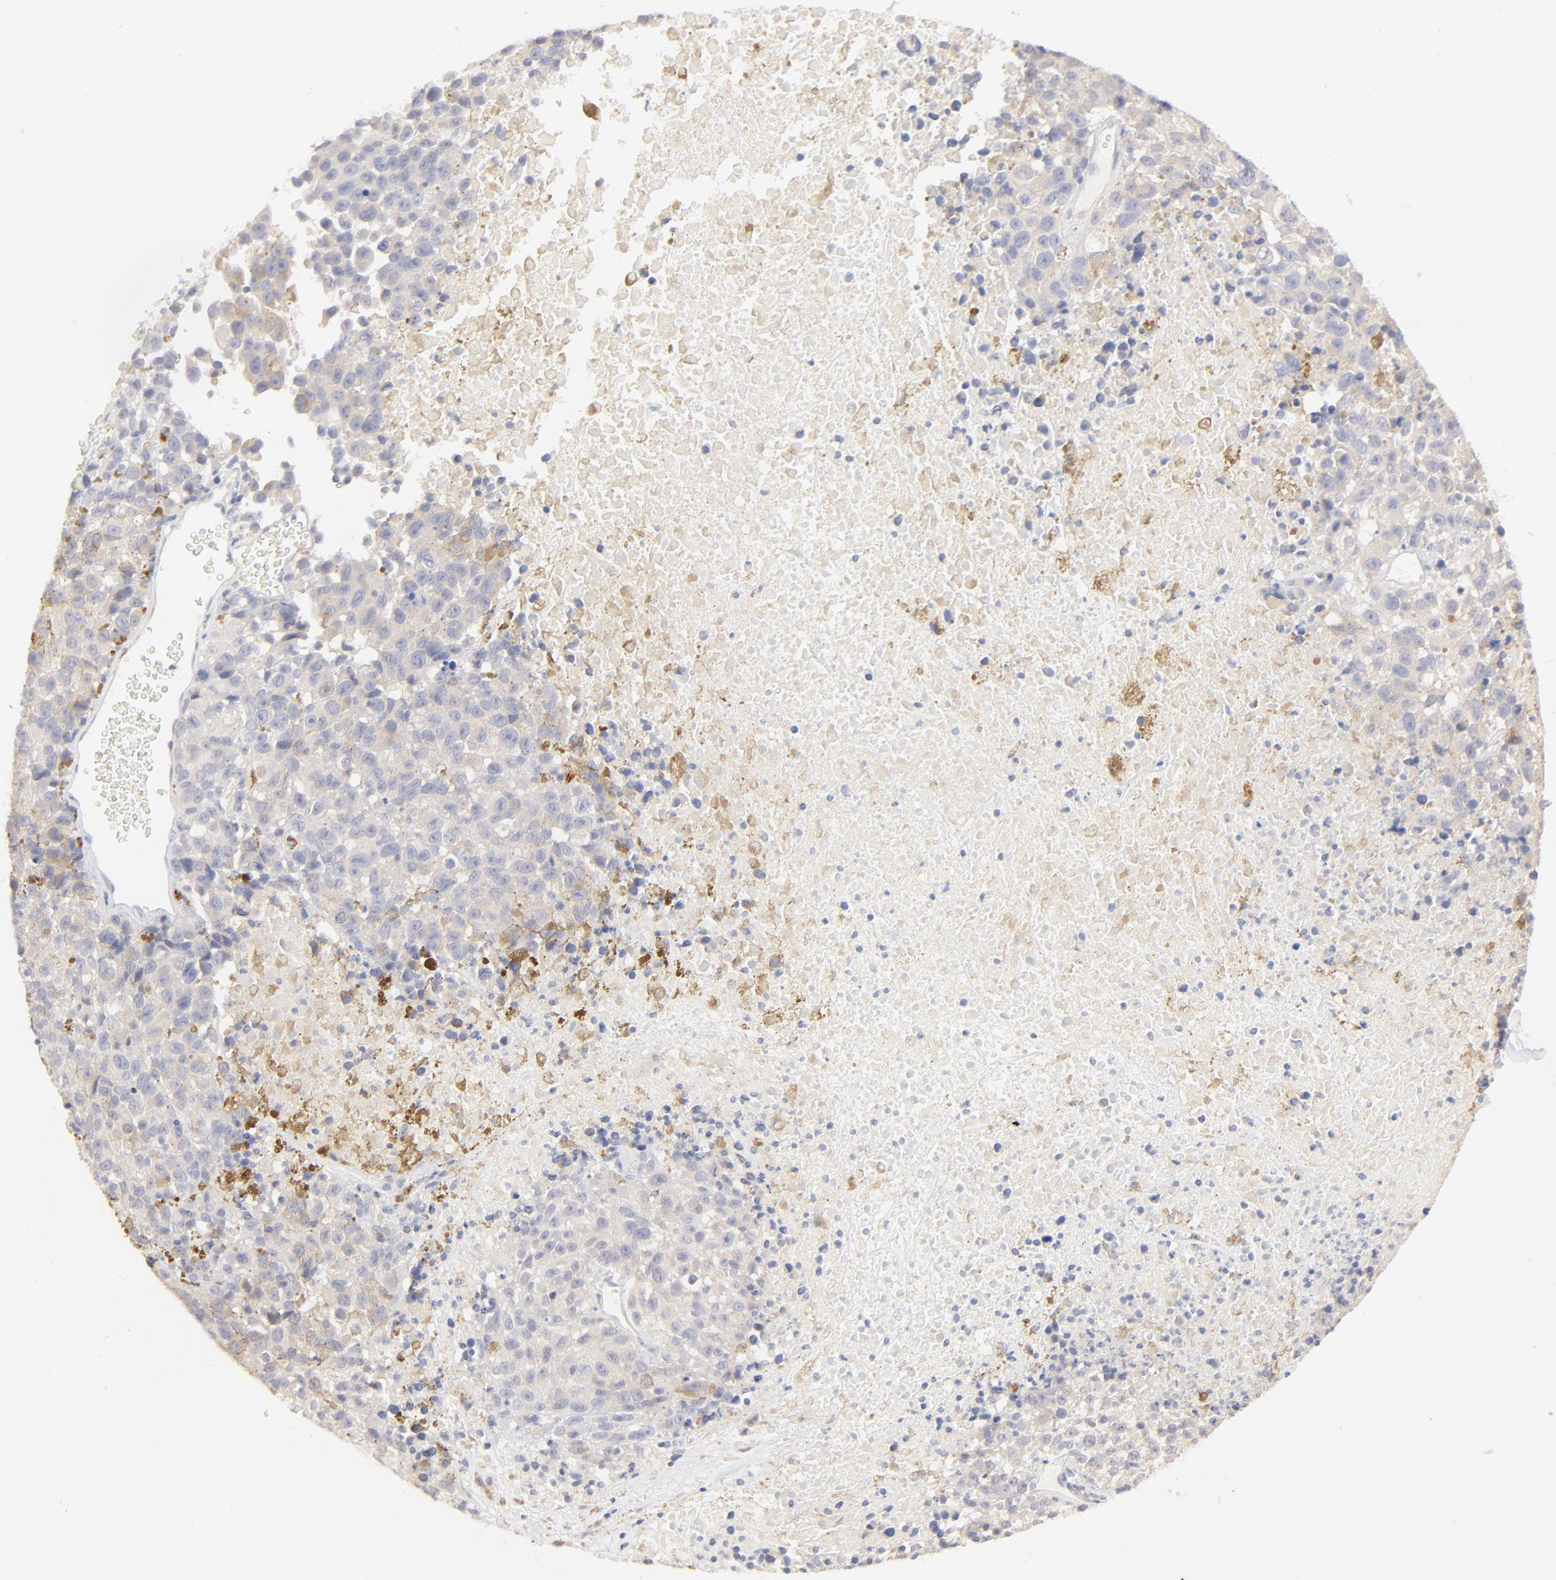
{"staining": {"intensity": "negative", "quantity": "none", "location": "none"}, "tissue": "melanoma", "cell_type": "Tumor cells", "image_type": "cancer", "snomed": [{"axis": "morphology", "description": "Malignant melanoma, Metastatic site"}, {"axis": "topography", "description": "Cerebral cortex"}], "caption": "Immunohistochemistry (IHC) image of malignant melanoma (metastatic site) stained for a protein (brown), which demonstrates no positivity in tumor cells. Nuclei are stained in blue.", "gene": "NKX2-2", "patient": {"sex": "female", "age": 52}}